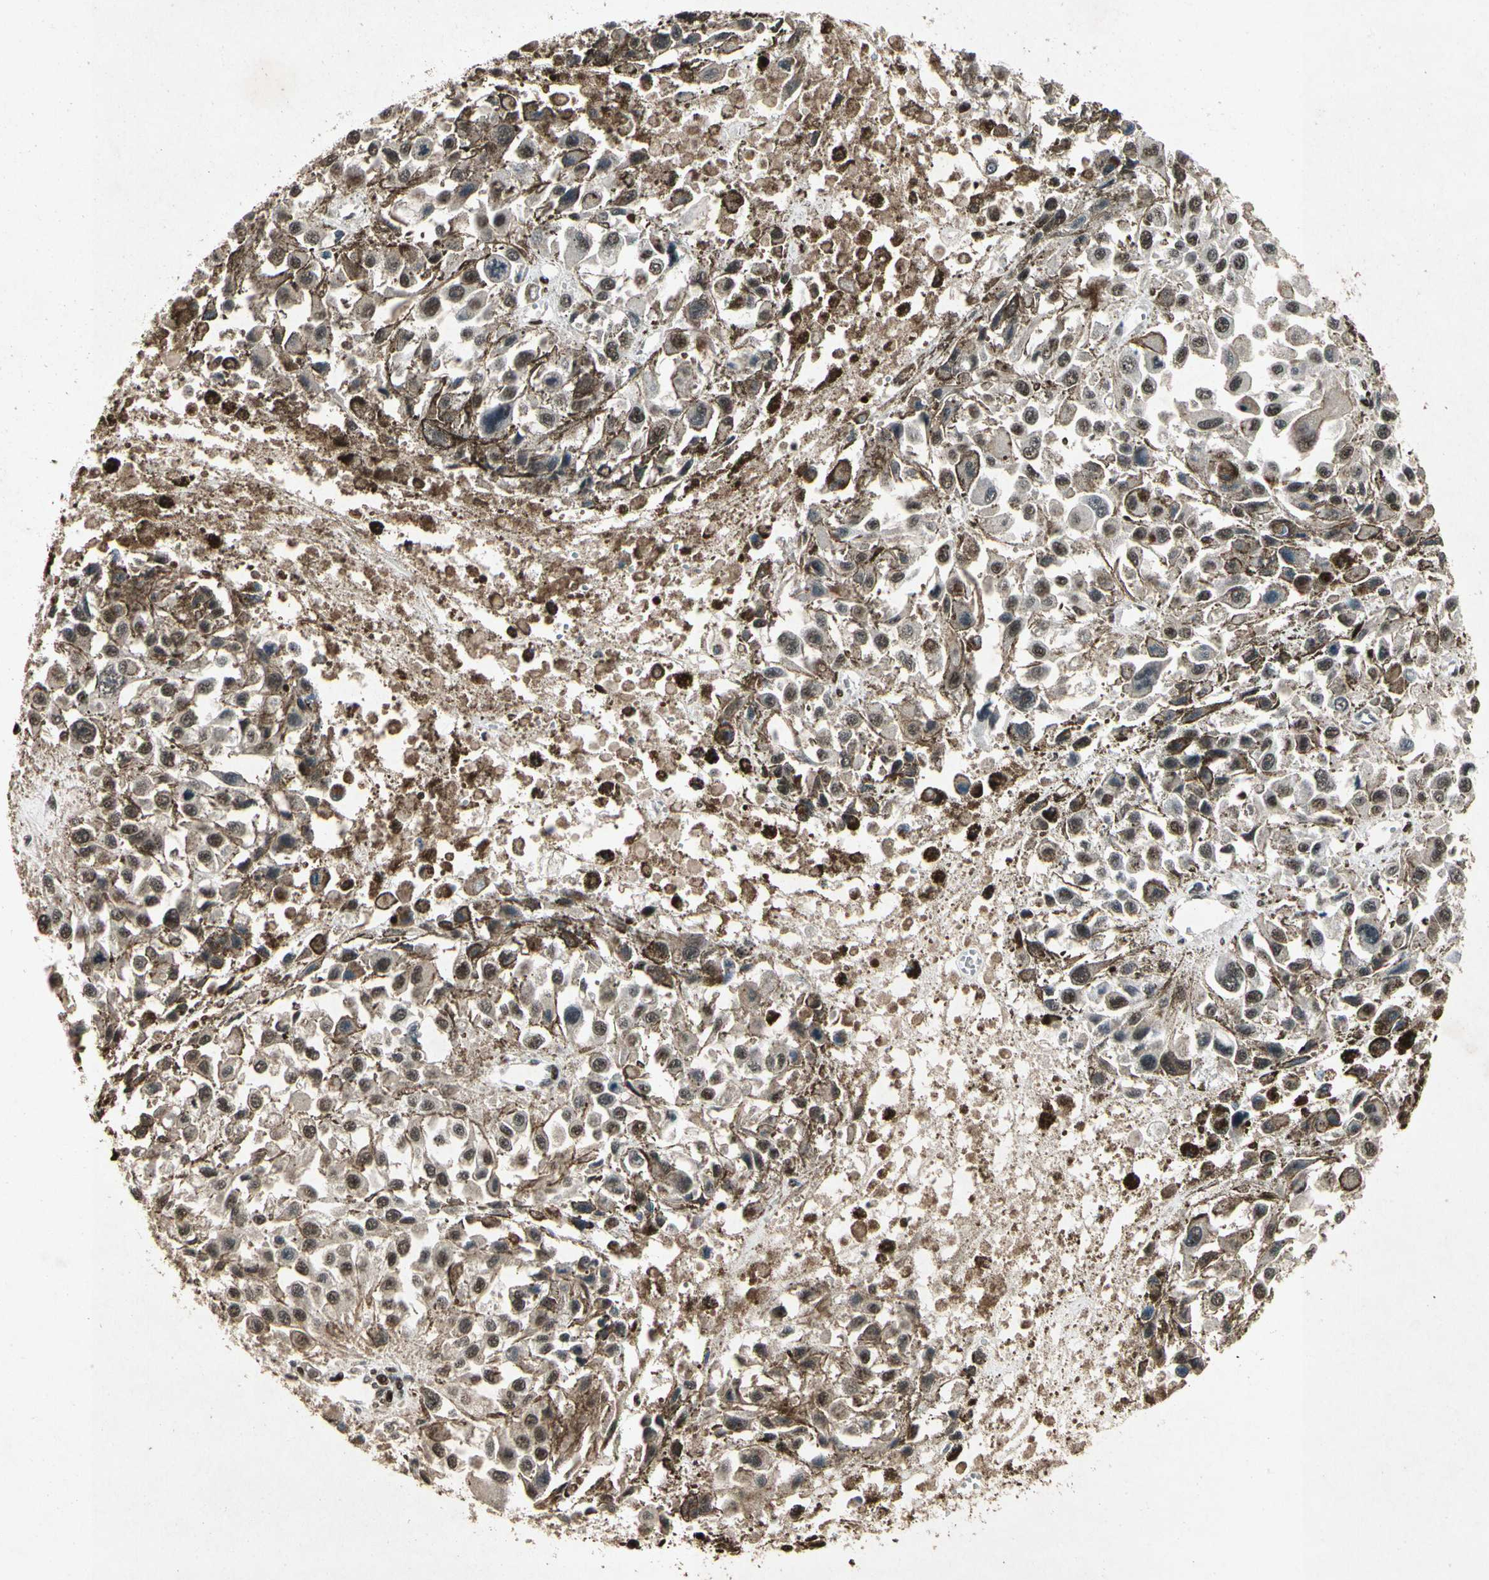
{"staining": {"intensity": "moderate", "quantity": "25%-75%", "location": "nuclear"}, "tissue": "melanoma", "cell_type": "Tumor cells", "image_type": "cancer", "snomed": [{"axis": "morphology", "description": "Malignant melanoma, Metastatic site"}, {"axis": "topography", "description": "Lymph node"}], "caption": "A photomicrograph showing moderate nuclear expression in approximately 25%-75% of tumor cells in melanoma, as visualized by brown immunohistochemical staining.", "gene": "TBX2", "patient": {"sex": "male", "age": 59}}